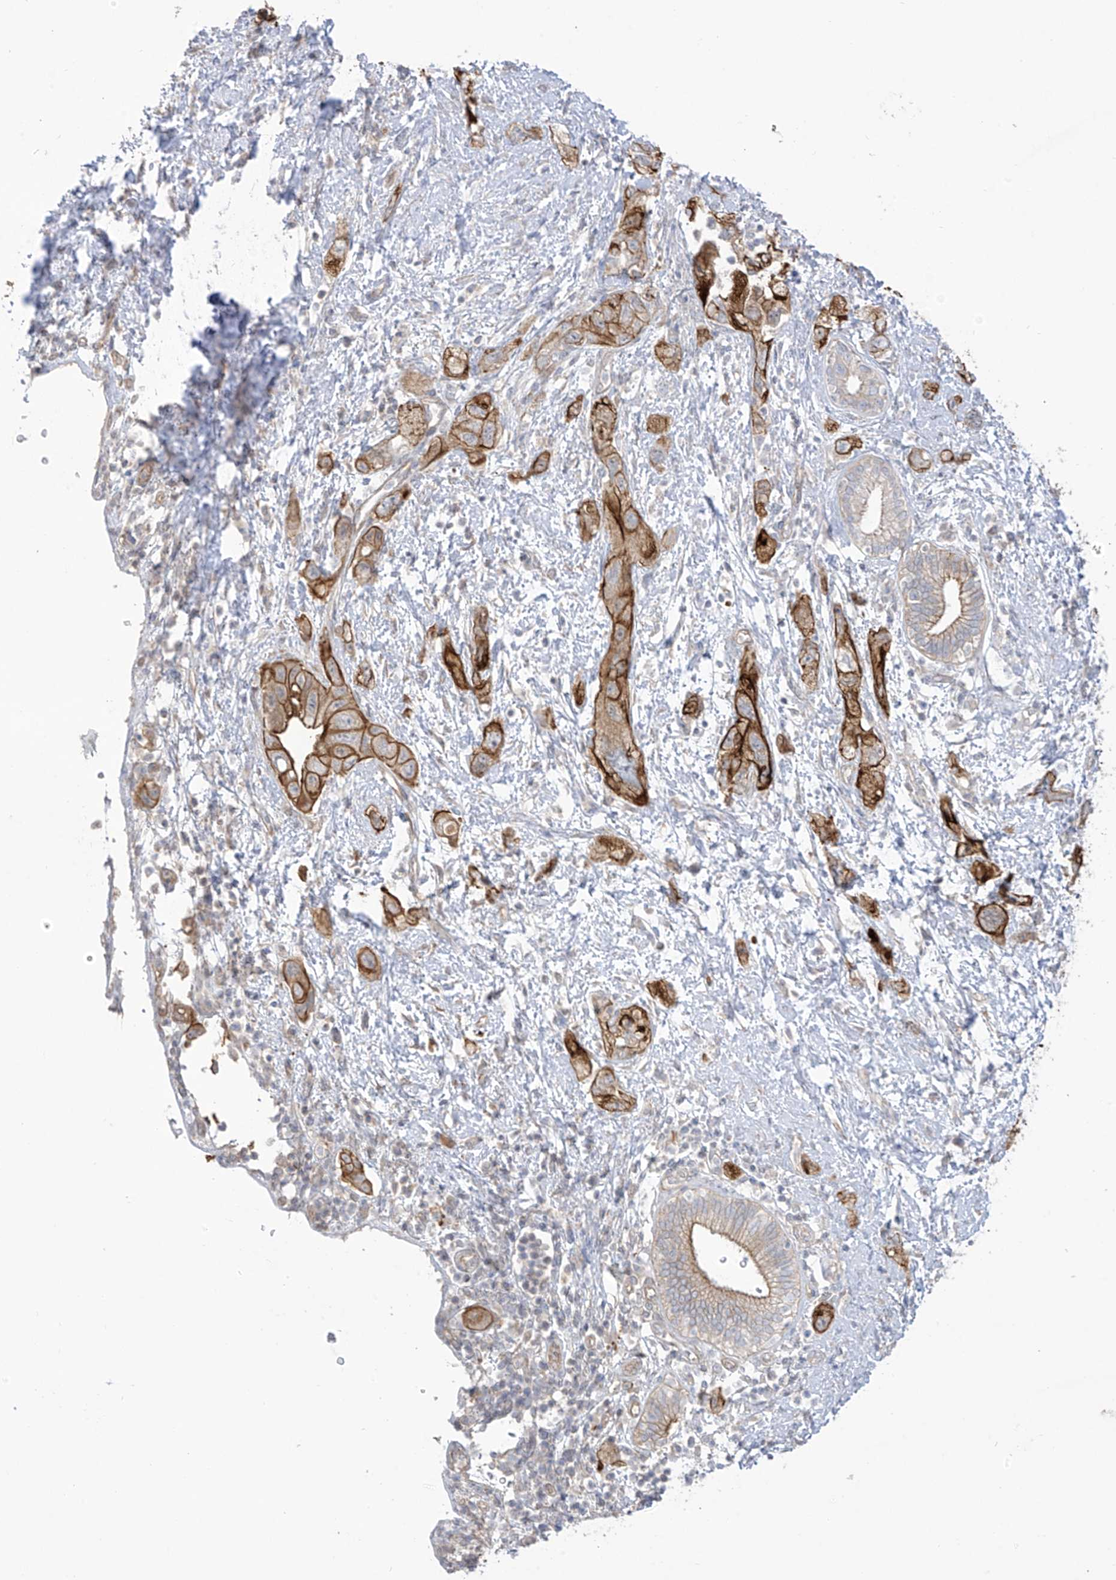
{"staining": {"intensity": "moderate", "quantity": ">75%", "location": "cytoplasmic/membranous"}, "tissue": "pancreatic cancer", "cell_type": "Tumor cells", "image_type": "cancer", "snomed": [{"axis": "morphology", "description": "Adenocarcinoma, NOS"}, {"axis": "topography", "description": "Pancreas"}], "caption": "Immunohistochemistry (IHC) of pancreatic cancer exhibits medium levels of moderate cytoplasmic/membranous positivity in about >75% of tumor cells. (DAB (3,3'-diaminobenzidine) IHC with brightfield microscopy, high magnification).", "gene": "EIPR1", "patient": {"sex": "female", "age": 73}}